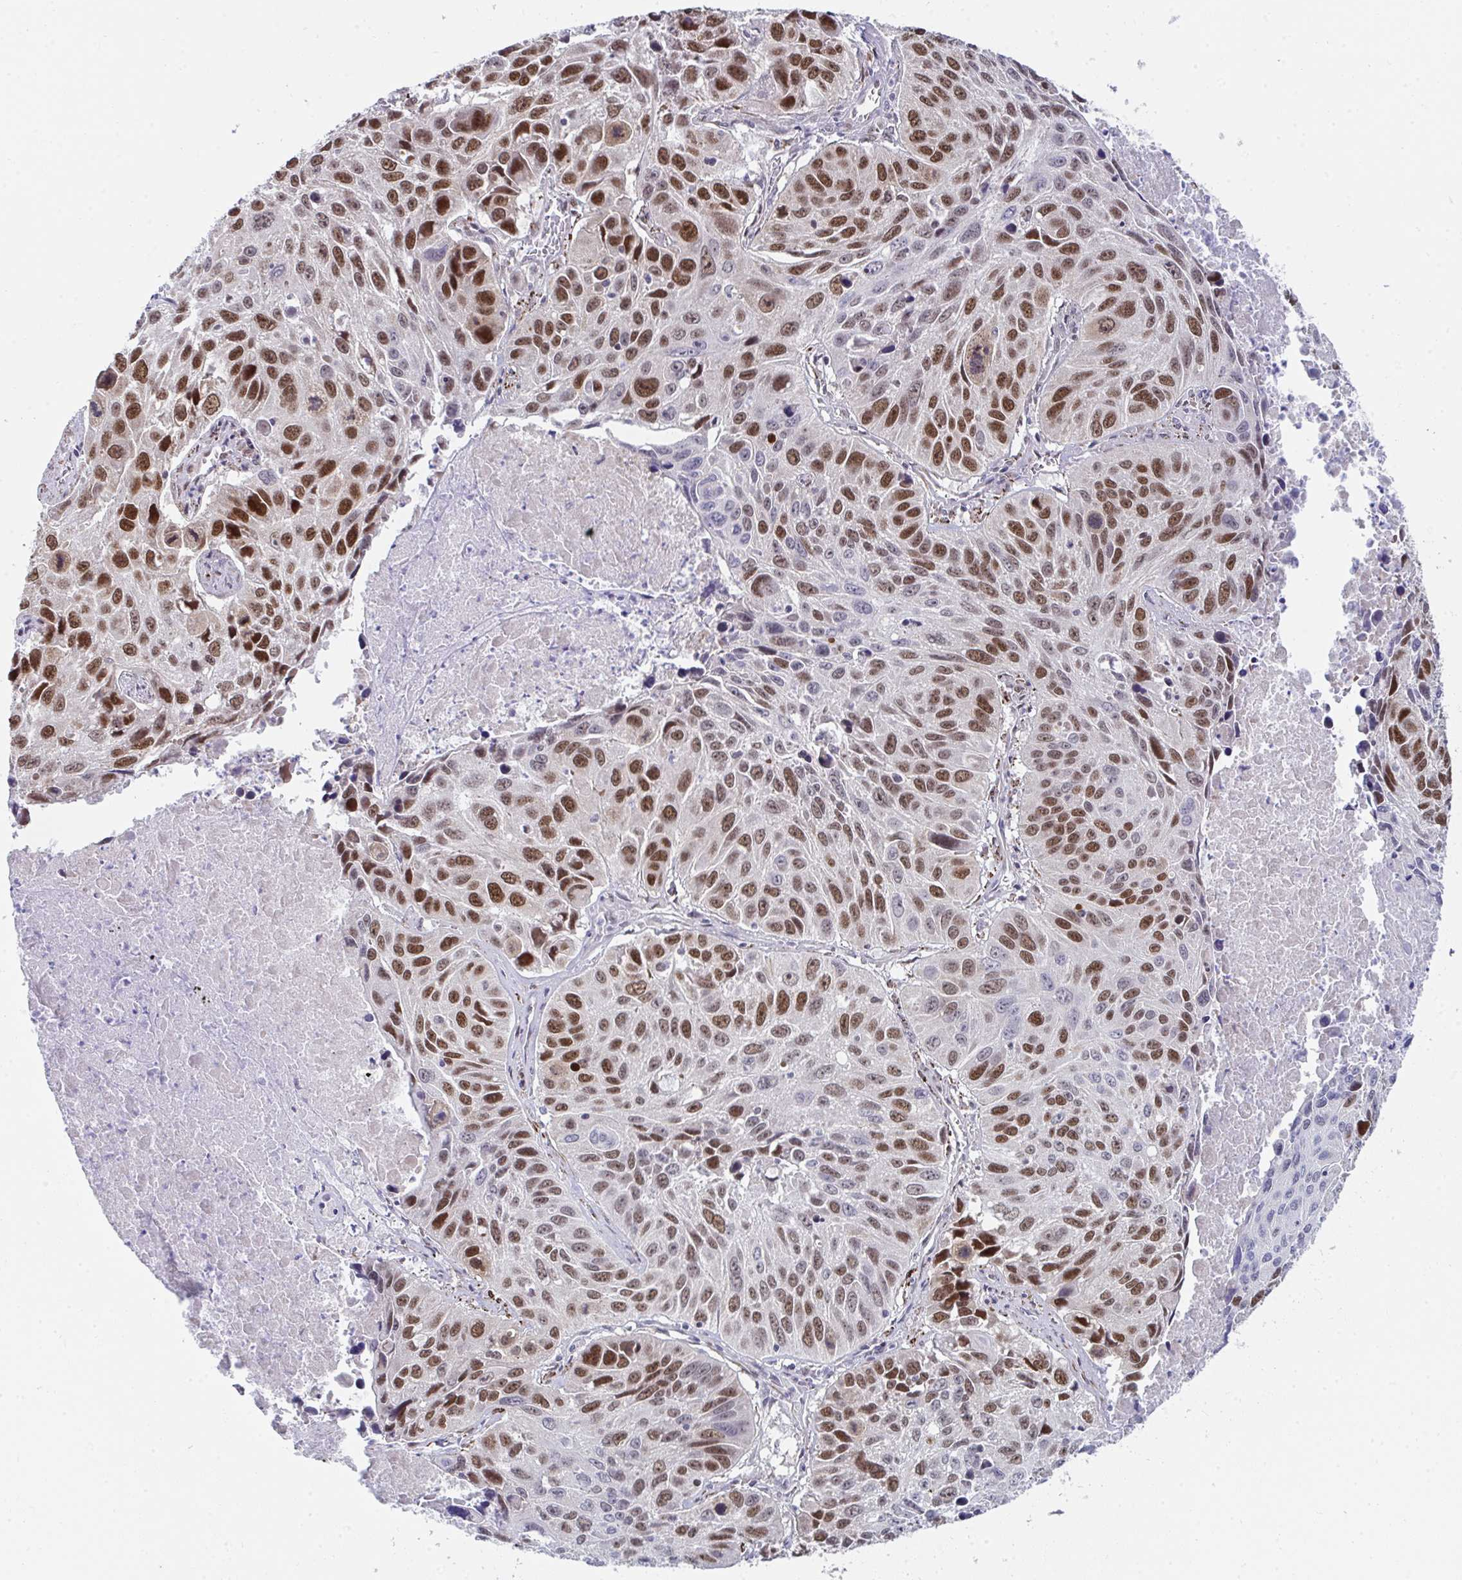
{"staining": {"intensity": "moderate", "quantity": ">75%", "location": "nuclear"}, "tissue": "lung cancer", "cell_type": "Tumor cells", "image_type": "cancer", "snomed": [{"axis": "morphology", "description": "Squamous cell carcinoma, NOS"}, {"axis": "topography", "description": "Lung"}], "caption": "Approximately >75% of tumor cells in squamous cell carcinoma (lung) show moderate nuclear protein expression as visualized by brown immunohistochemical staining.", "gene": "GINS2", "patient": {"sex": "female", "age": 61}}